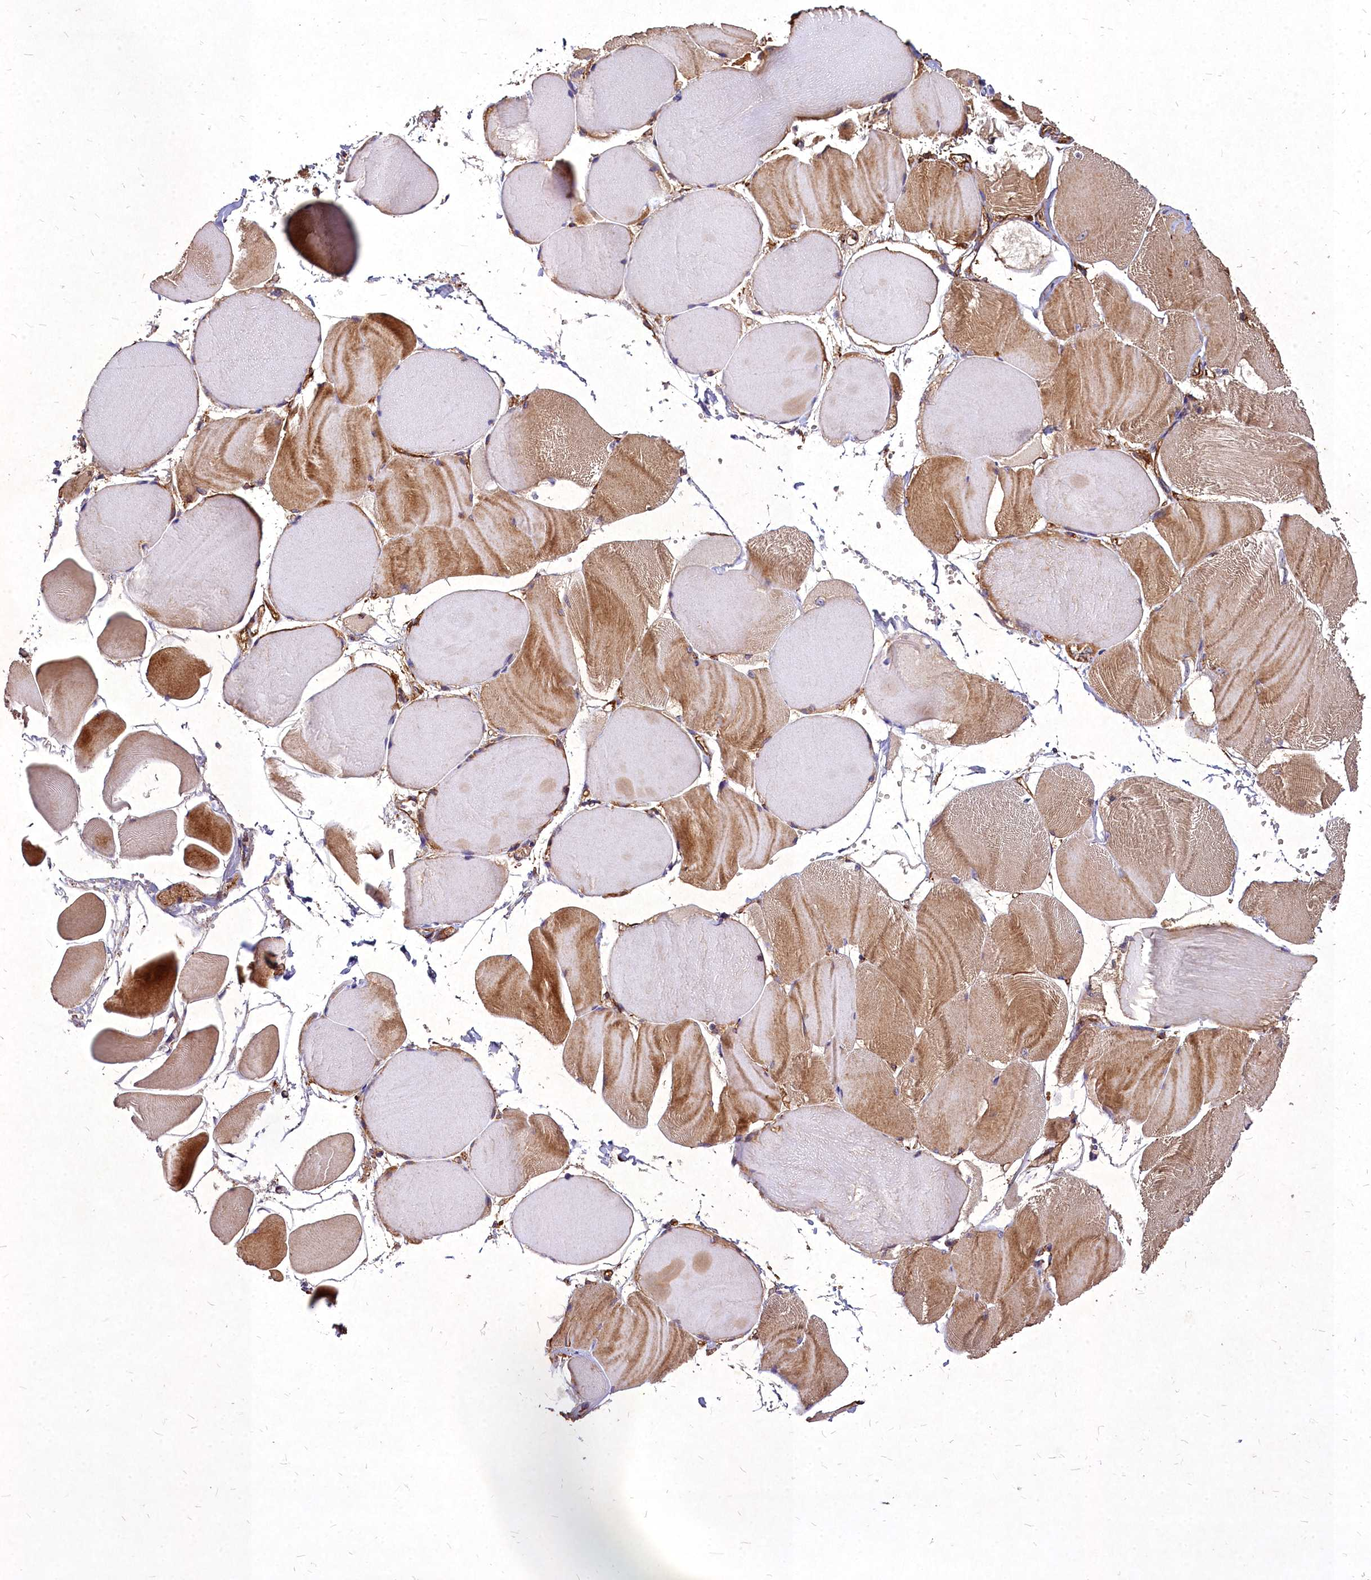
{"staining": {"intensity": "moderate", "quantity": "25%-75%", "location": "cytoplasmic/membranous"}, "tissue": "skeletal muscle", "cell_type": "Myocytes", "image_type": "normal", "snomed": [{"axis": "morphology", "description": "Normal tissue, NOS"}, {"axis": "morphology", "description": "Basal cell carcinoma"}, {"axis": "topography", "description": "Skeletal muscle"}], "caption": "Skeletal muscle was stained to show a protein in brown. There is medium levels of moderate cytoplasmic/membranous staining in approximately 25%-75% of myocytes. The staining was performed using DAB, with brown indicating positive protein expression. Nuclei are stained blue with hematoxylin.", "gene": "SKA1", "patient": {"sex": "female", "age": 64}}